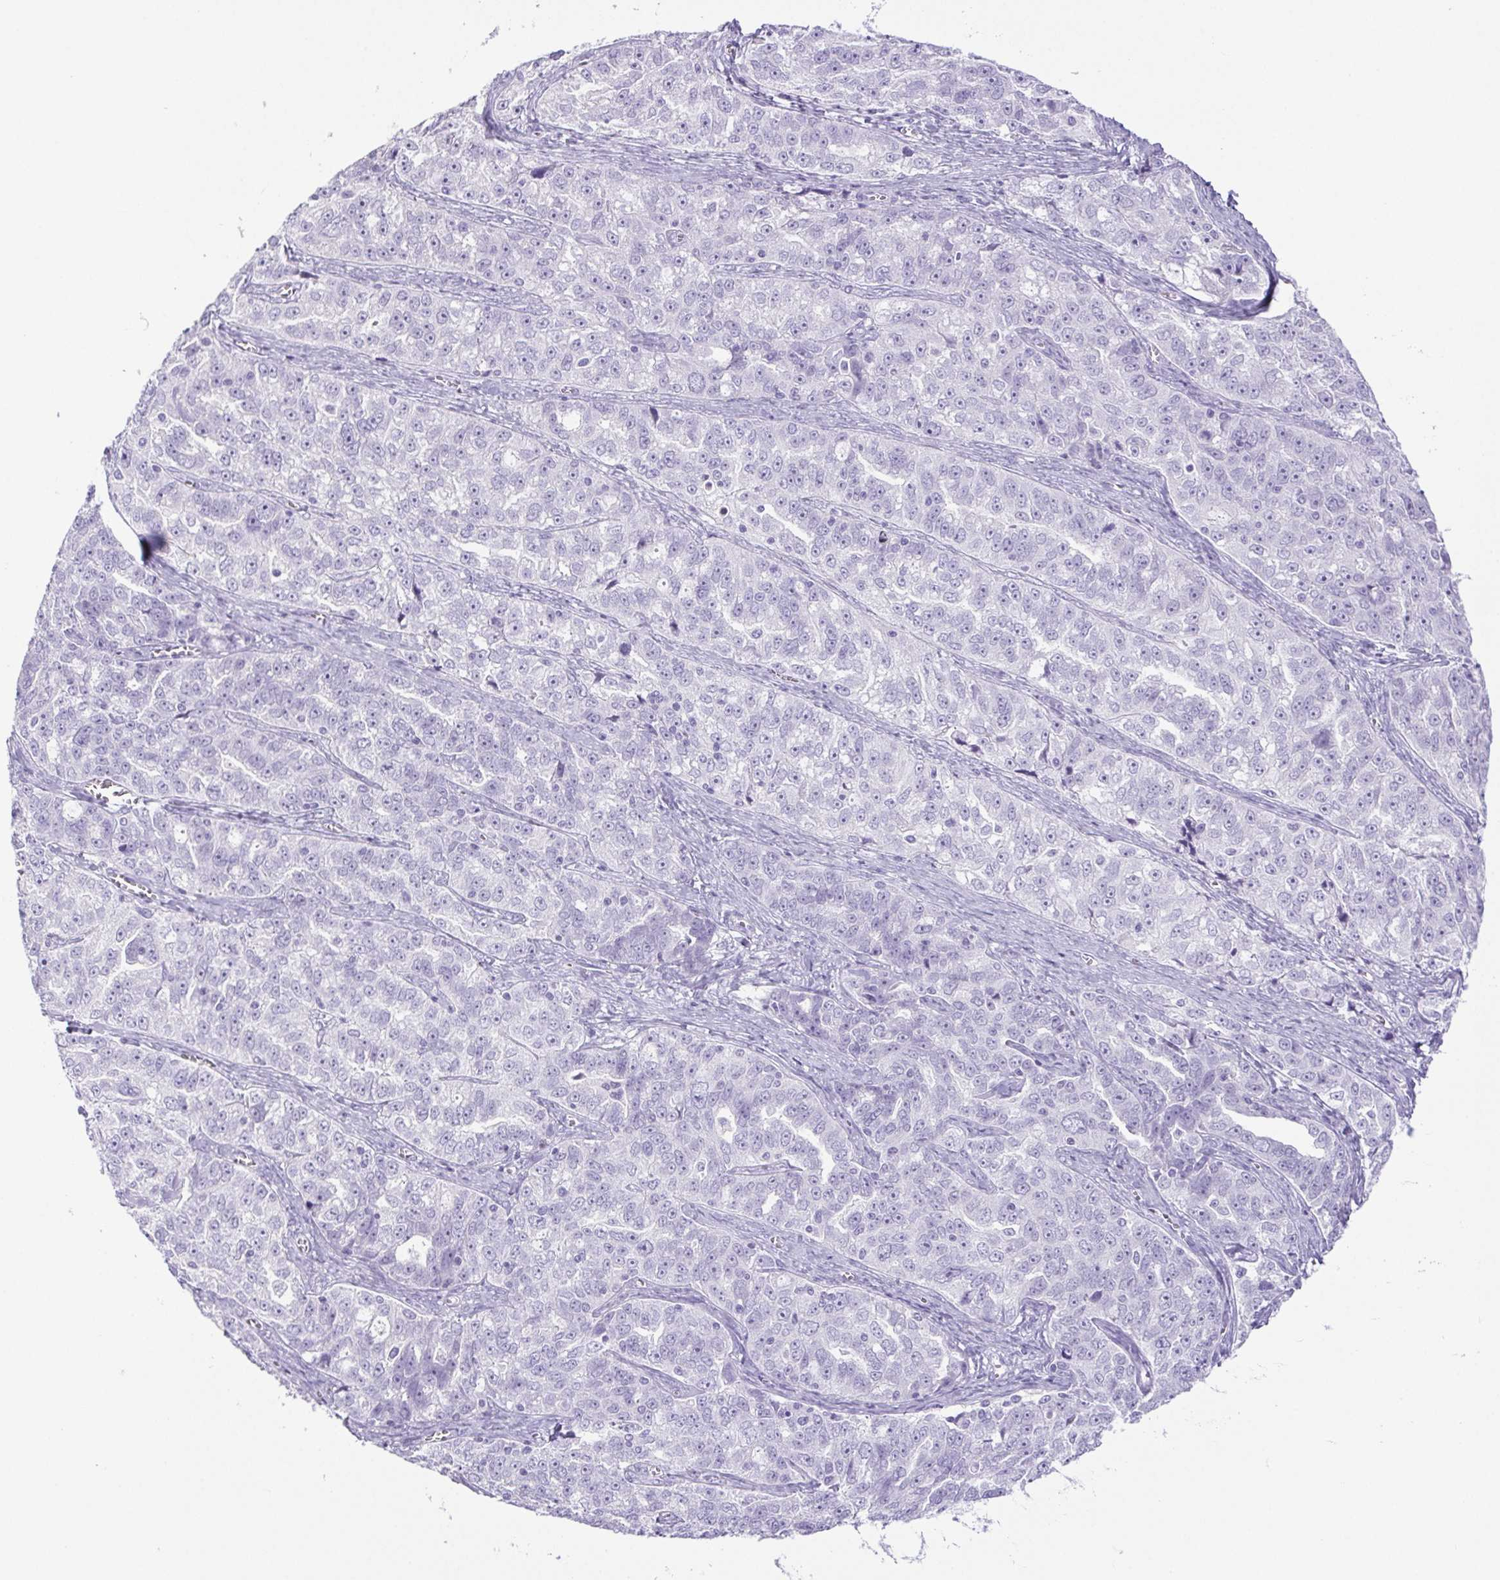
{"staining": {"intensity": "negative", "quantity": "none", "location": "none"}, "tissue": "ovarian cancer", "cell_type": "Tumor cells", "image_type": "cancer", "snomed": [{"axis": "morphology", "description": "Cystadenocarcinoma, serous, NOS"}, {"axis": "topography", "description": "Ovary"}], "caption": "Ovarian serous cystadenocarcinoma was stained to show a protein in brown. There is no significant positivity in tumor cells.", "gene": "PAPPA2", "patient": {"sex": "female", "age": 51}}